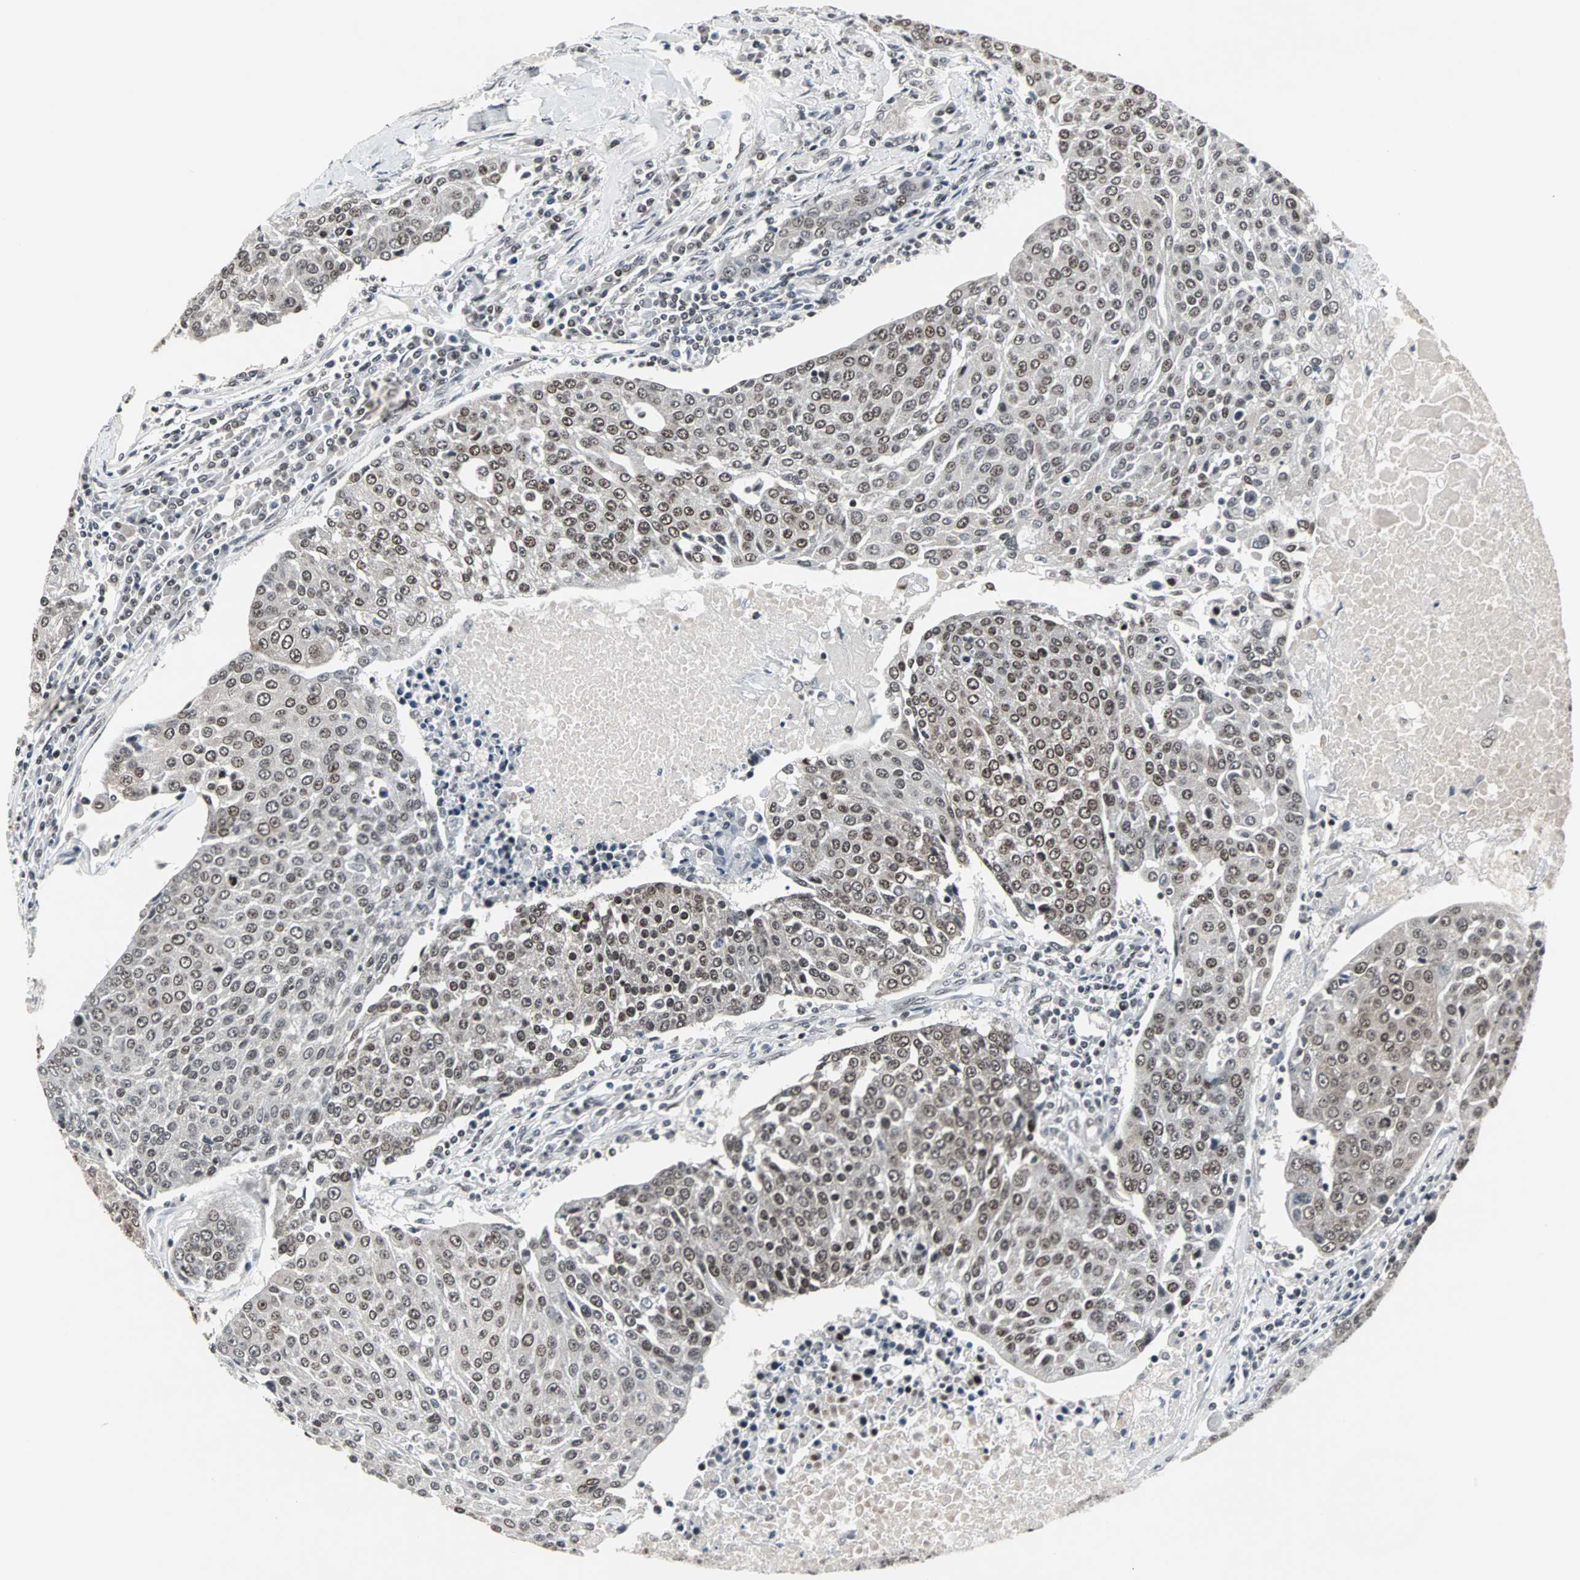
{"staining": {"intensity": "moderate", "quantity": ">75%", "location": "nuclear"}, "tissue": "urothelial cancer", "cell_type": "Tumor cells", "image_type": "cancer", "snomed": [{"axis": "morphology", "description": "Urothelial carcinoma, High grade"}, {"axis": "topography", "description": "Urinary bladder"}], "caption": "Human high-grade urothelial carcinoma stained with a brown dye displays moderate nuclear positive expression in about >75% of tumor cells.", "gene": "PNKP", "patient": {"sex": "female", "age": 85}}